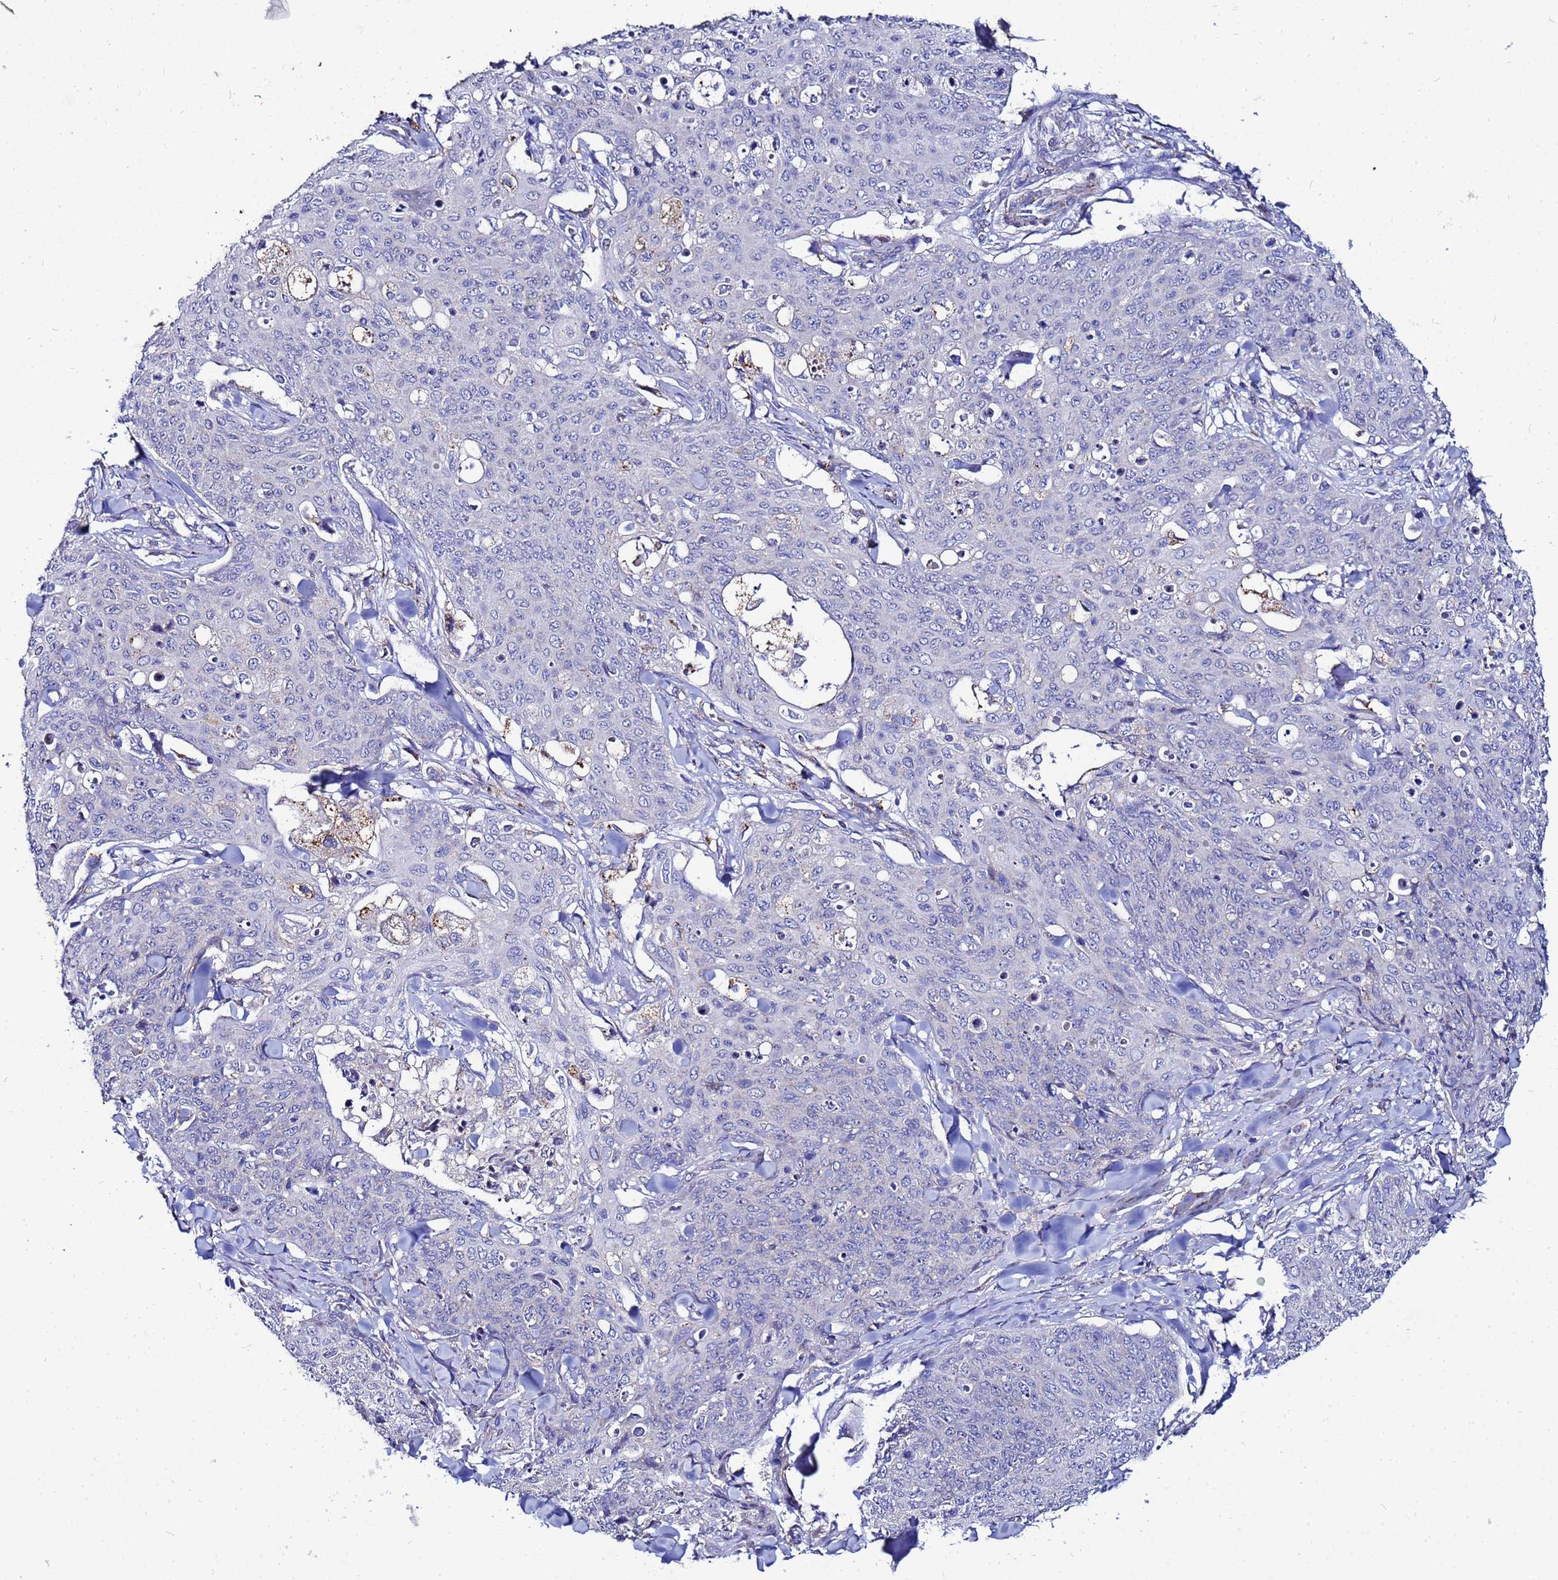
{"staining": {"intensity": "negative", "quantity": "none", "location": "none"}, "tissue": "skin cancer", "cell_type": "Tumor cells", "image_type": "cancer", "snomed": [{"axis": "morphology", "description": "Squamous cell carcinoma, NOS"}, {"axis": "topography", "description": "Skin"}, {"axis": "topography", "description": "Vulva"}], "caption": "A micrograph of human skin squamous cell carcinoma is negative for staining in tumor cells.", "gene": "FAHD2A", "patient": {"sex": "female", "age": 85}}